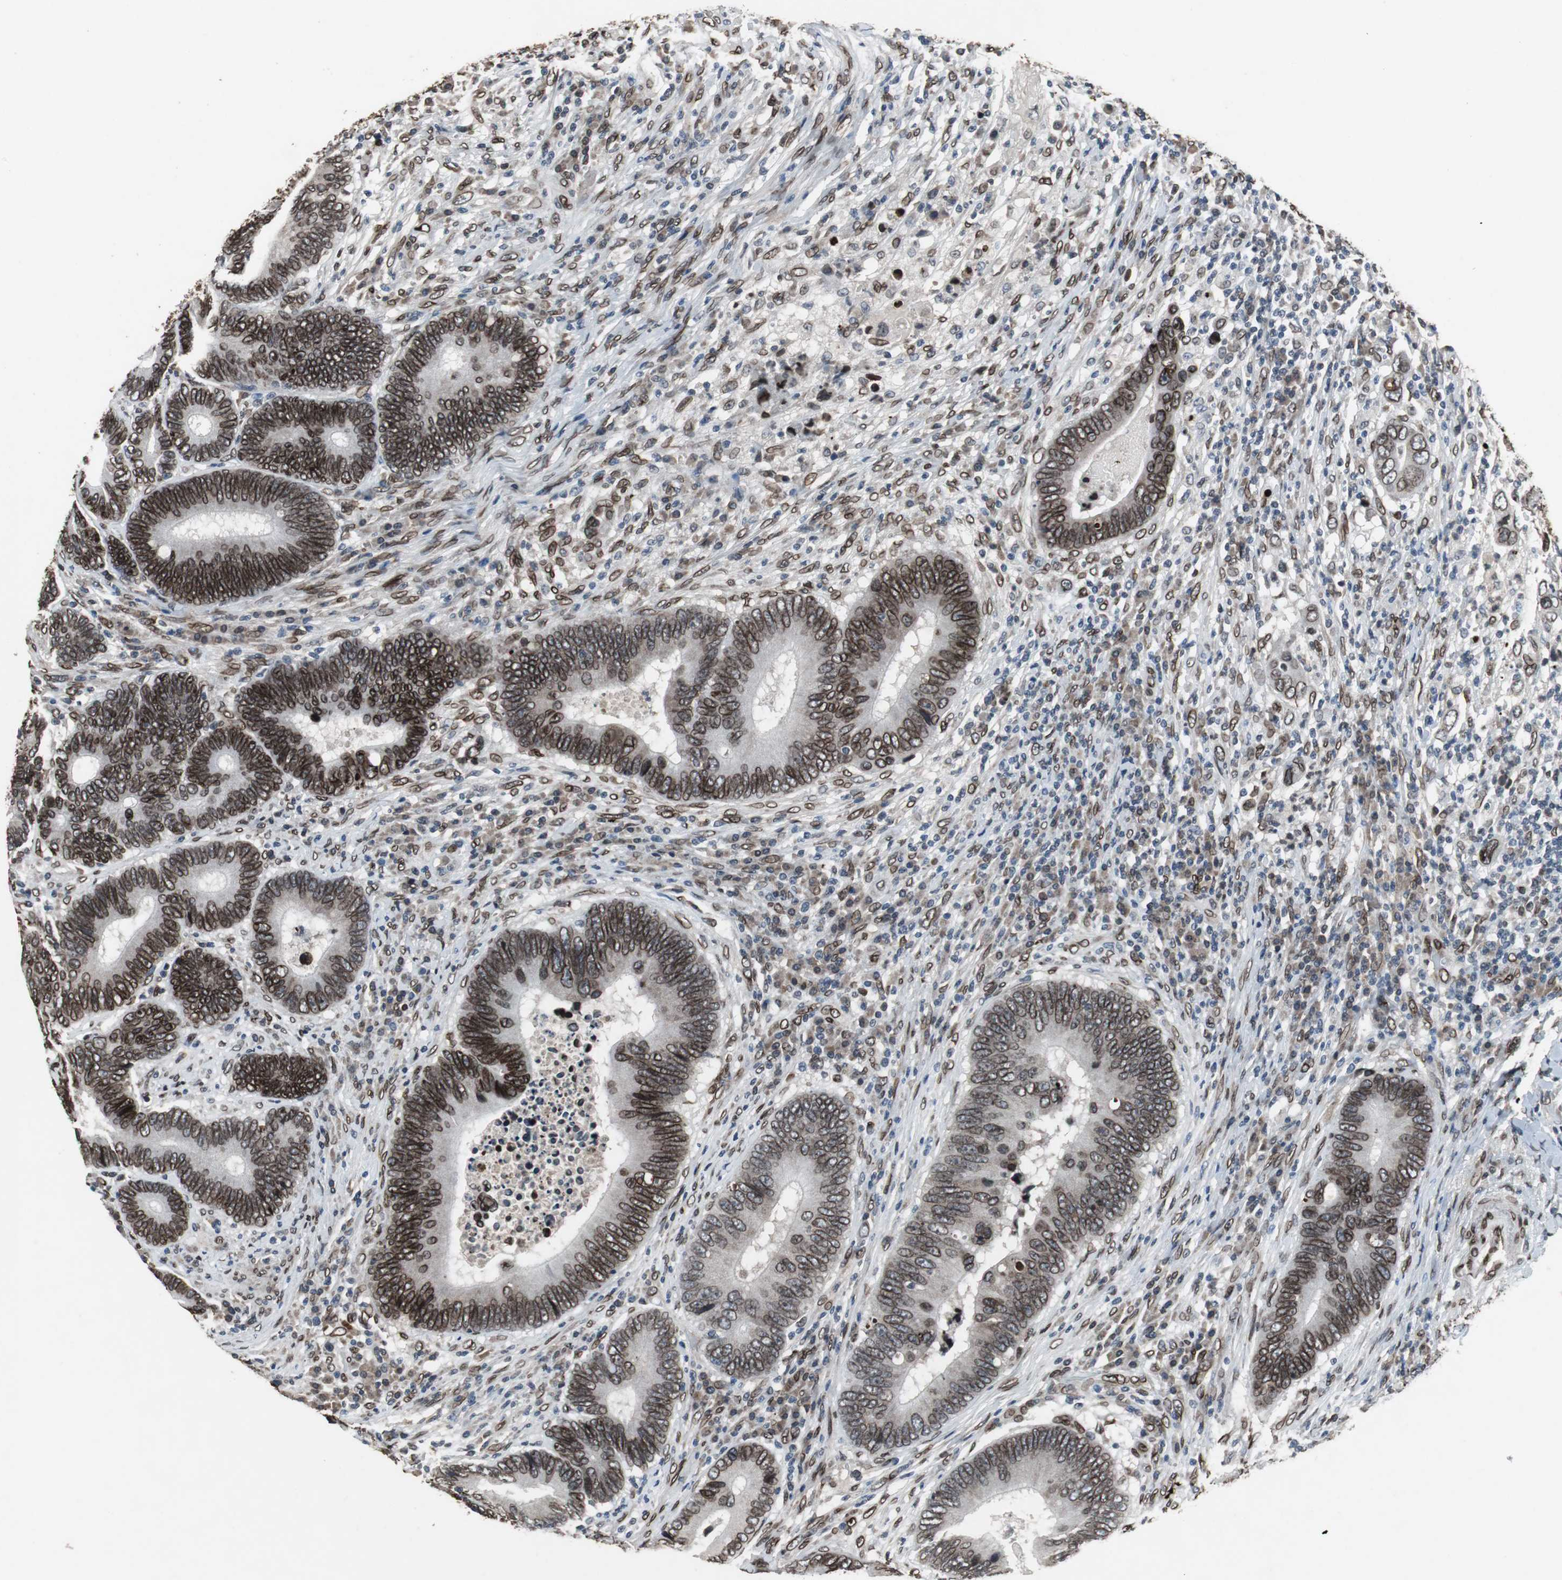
{"staining": {"intensity": "strong", "quantity": ">75%", "location": "cytoplasmic/membranous,nuclear"}, "tissue": "colorectal cancer", "cell_type": "Tumor cells", "image_type": "cancer", "snomed": [{"axis": "morphology", "description": "Adenocarcinoma, NOS"}, {"axis": "topography", "description": "Colon"}], "caption": "Protein expression analysis of human adenocarcinoma (colorectal) reveals strong cytoplasmic/membranous and nuclear positivity in approximately >75% of tumor cells.", "gene": "LMNA", "patient": {"sex": "female", "age": 78}}